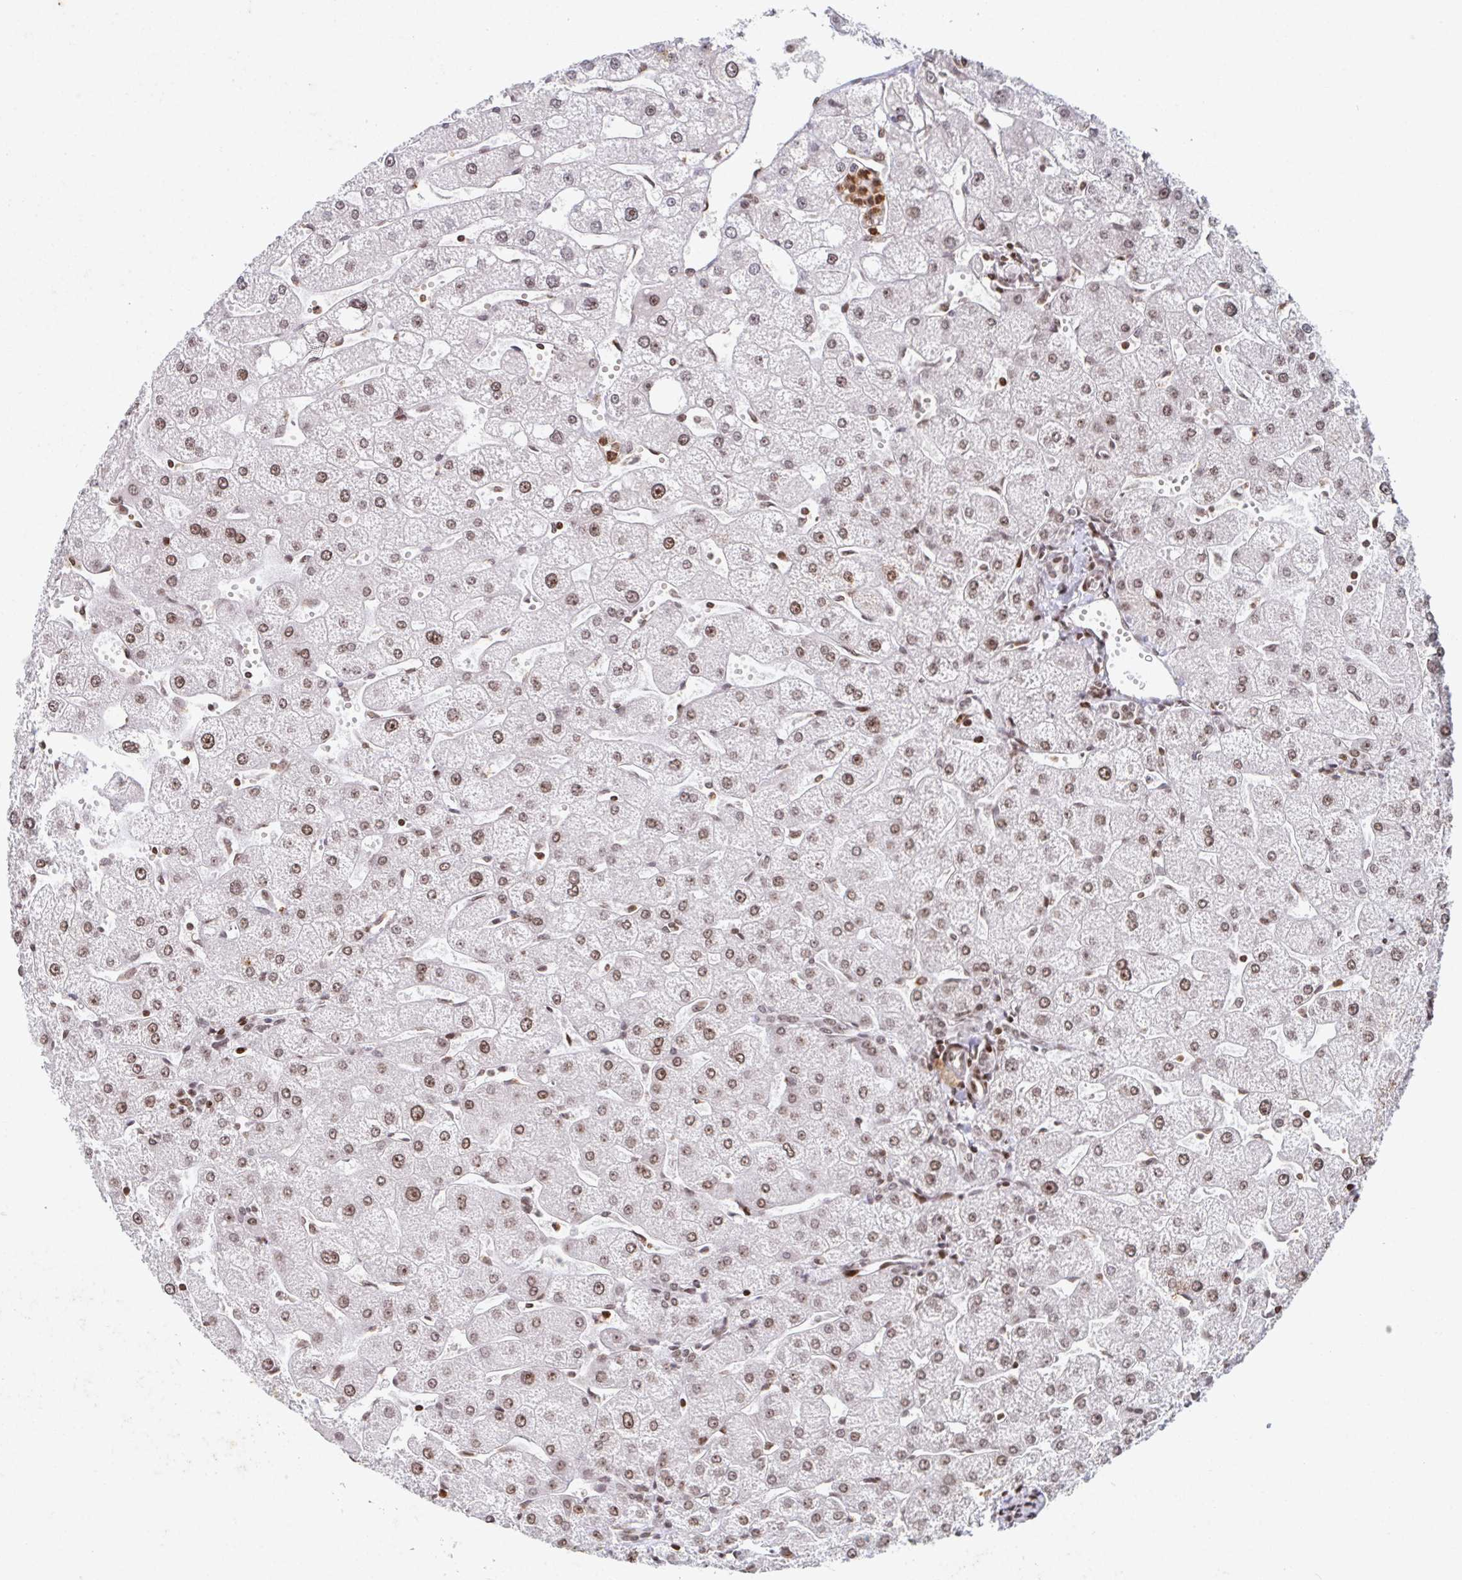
{"staining": {"intensity": "moderate", "quantity": ">75%", "location": "nuclear"}, "tissue": "liver", "cell_type": "Cholangiocytes", "image_type": "normal", "snomed": [{"axis": "morphology", "description": "Normal tissue, NOS"}, {"axis": "topography", "description": "Liver"}], "caption": "Protein staining of benign liver displays moderate nuclear positivity in approximately >75% of cholangiocytes. The staining is performed using DAB (3,3'-diaminobenzidine) brown chromogen to label protein expression. The nuclei are counter-stained blue using hematoxylin.", "gene": "C19orf53", "patient": {"sex": "male", "age": 67}}